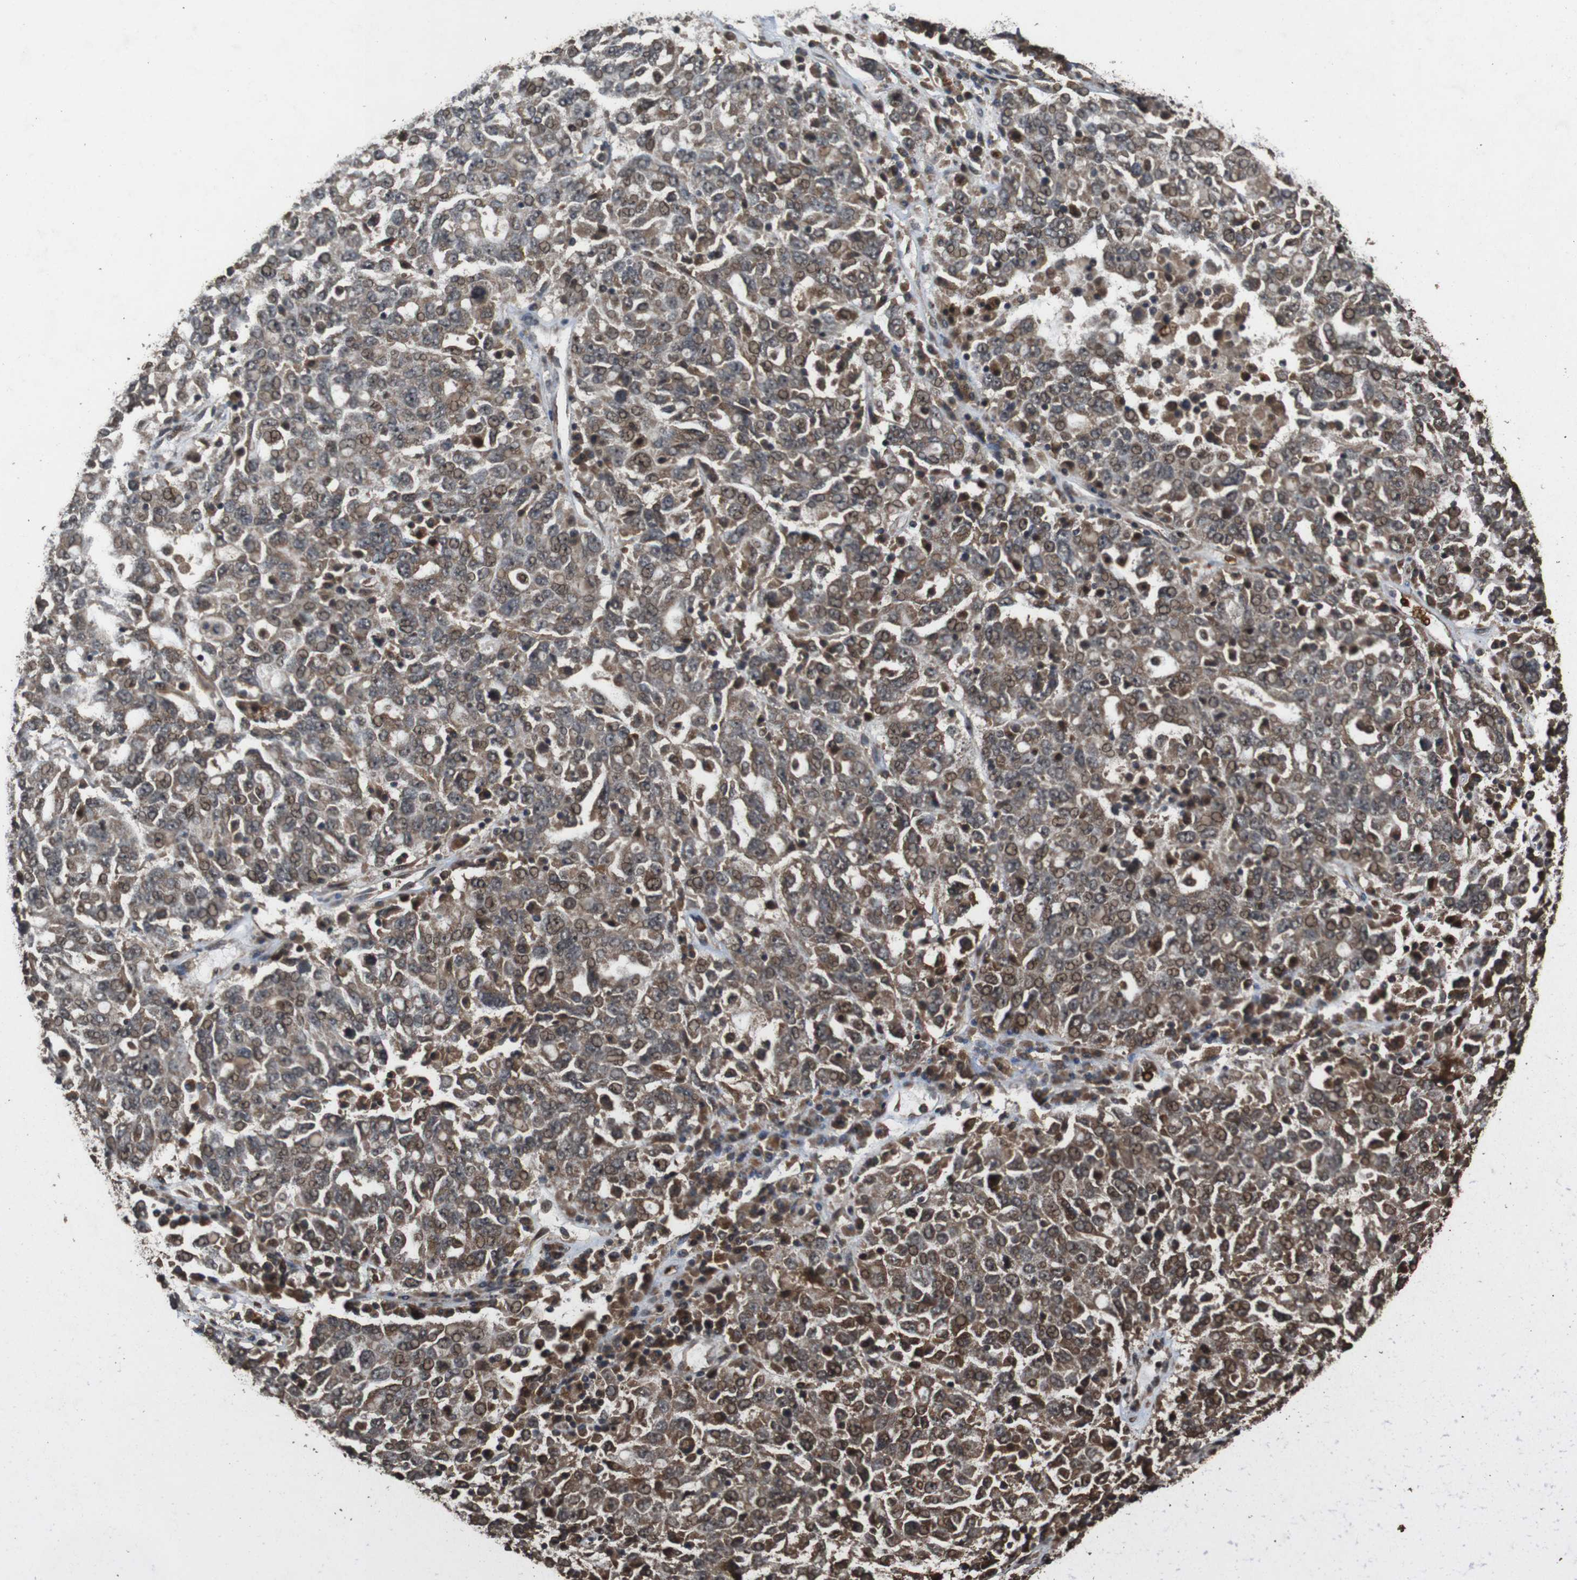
{"staining": {"intensity": "moderate", "quantity": ">75%", "location": "cytoplasmic/membranous,nuclear"}, "tissue": "ovarian cancer", "cell_type": "Tumor cells", "image_type": "cancer", "snomed": [{"axis": "morphology", "description": "Carcinoma, endometroid"}, {"axis": "topography", "description": "Ovary"}], "caption": "Immunohistochemistry staining of ovarian cancer (endometroid carcinoma), which reveals medium levels of moderate cytoplasmic/membranous and nuclear staining in about >75% of tumor cells indicating moderate cytoplasmic/membranous and nuclear protein staining. The staining was performed using DAB (3,3'-diaminobenzidine) (brown) for protein detection and nuclei were counterstained in hematoxylin (blue).", "gene": "RRAS2", "patient": {"sex": "female", "age": 62}}